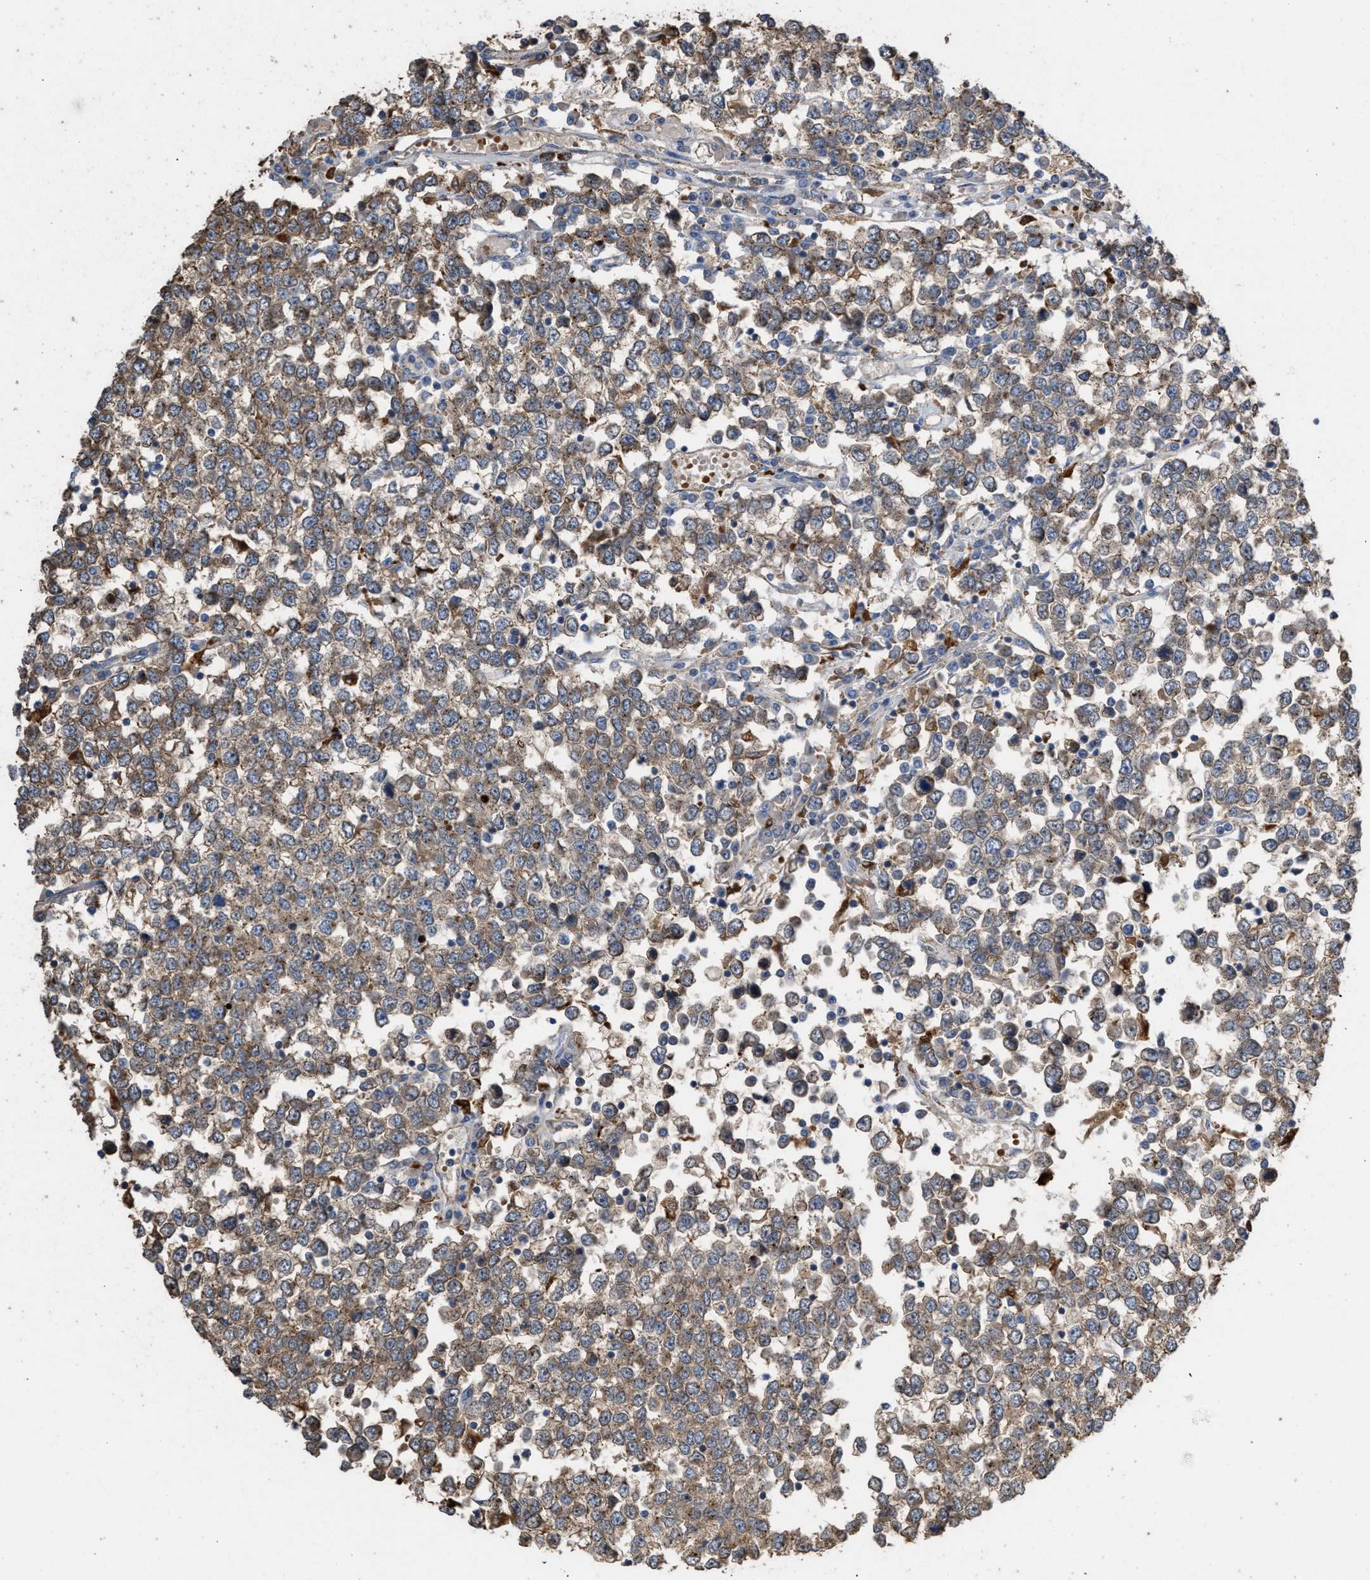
{"staining": {"intensity": "moderate", "quantity": ">75%", "location": "cytoplasmic/membranous"}, "tissue": "testis cancer", "cell_type": "Tumor cells", "image_type": "cancer", "snomed": [{"axis": "morphology", "description": "Seminoma, NOS"}, {"axis": "topography", "description": "Testis"}], "caption": "Immunohistochemical staining of seminoma (testis) shows medium levels of moderate cytoplasmic/membranous protein positivity in approximately >75% of tumor cells.", "gene": "ELMO3", "patient": {"sex": "male", "age": 65}}